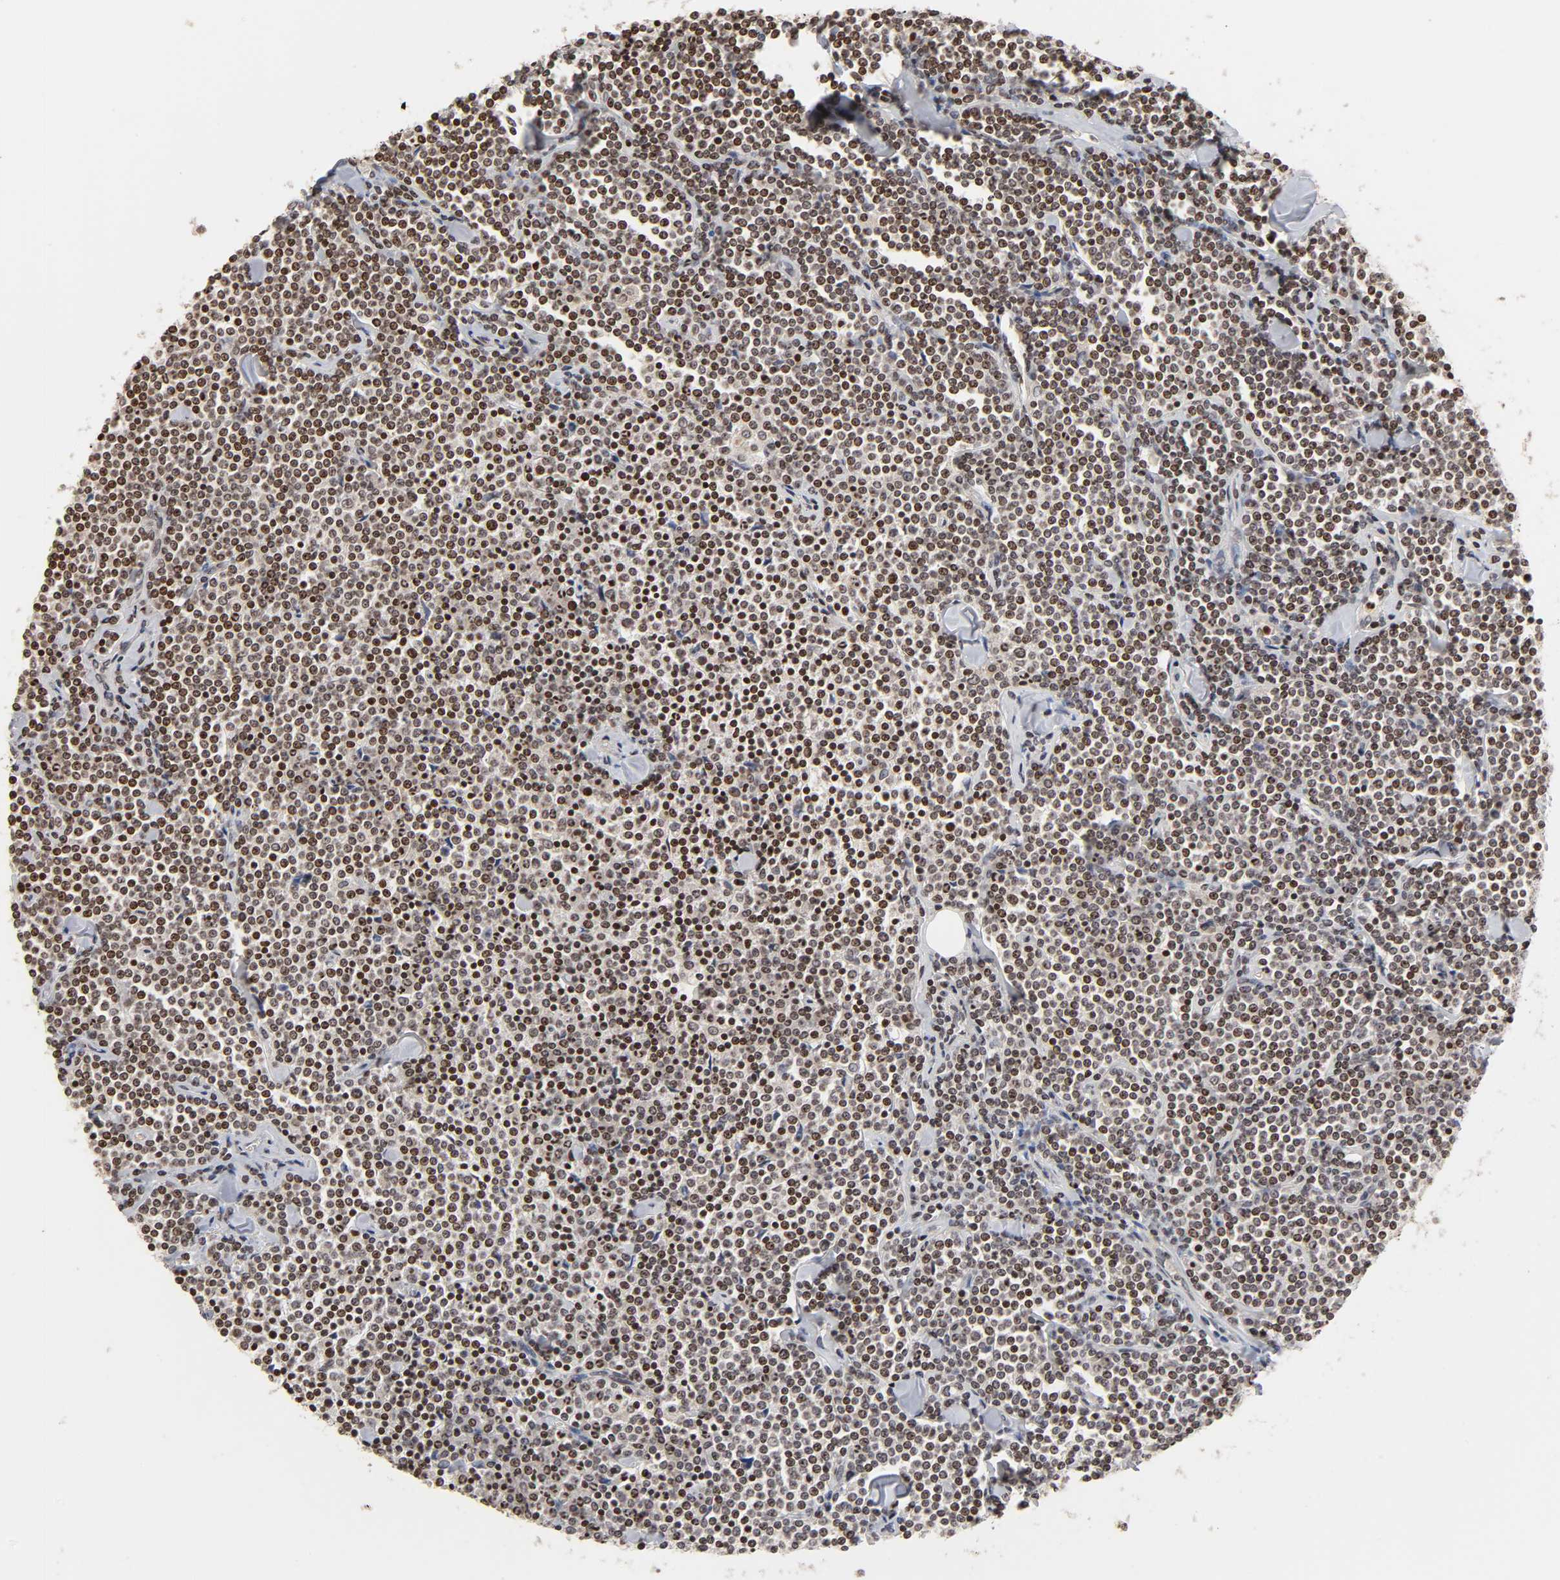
{"staining": {"intensity": "weak", "quantity": ">75%", "location": "nuclear"}, "tissue": "lymphoma", "cell_type": "Tumor cells", "image_type": "cancer", "snomed": [{"axis": "morphology", "description": "Malignant lymphoma, non-Hodgkin's type, Low grade"}, {"axis": "topography", "description": "Soft tissue"}], "caption": "Weak nuclear positivity is seen in approximately >75% of tumor cells in low-grade malignant lymphoma, non-Hodgkin's type.", "gene": "ZNF473", "patient": {"sex": "male", "age": 92}}